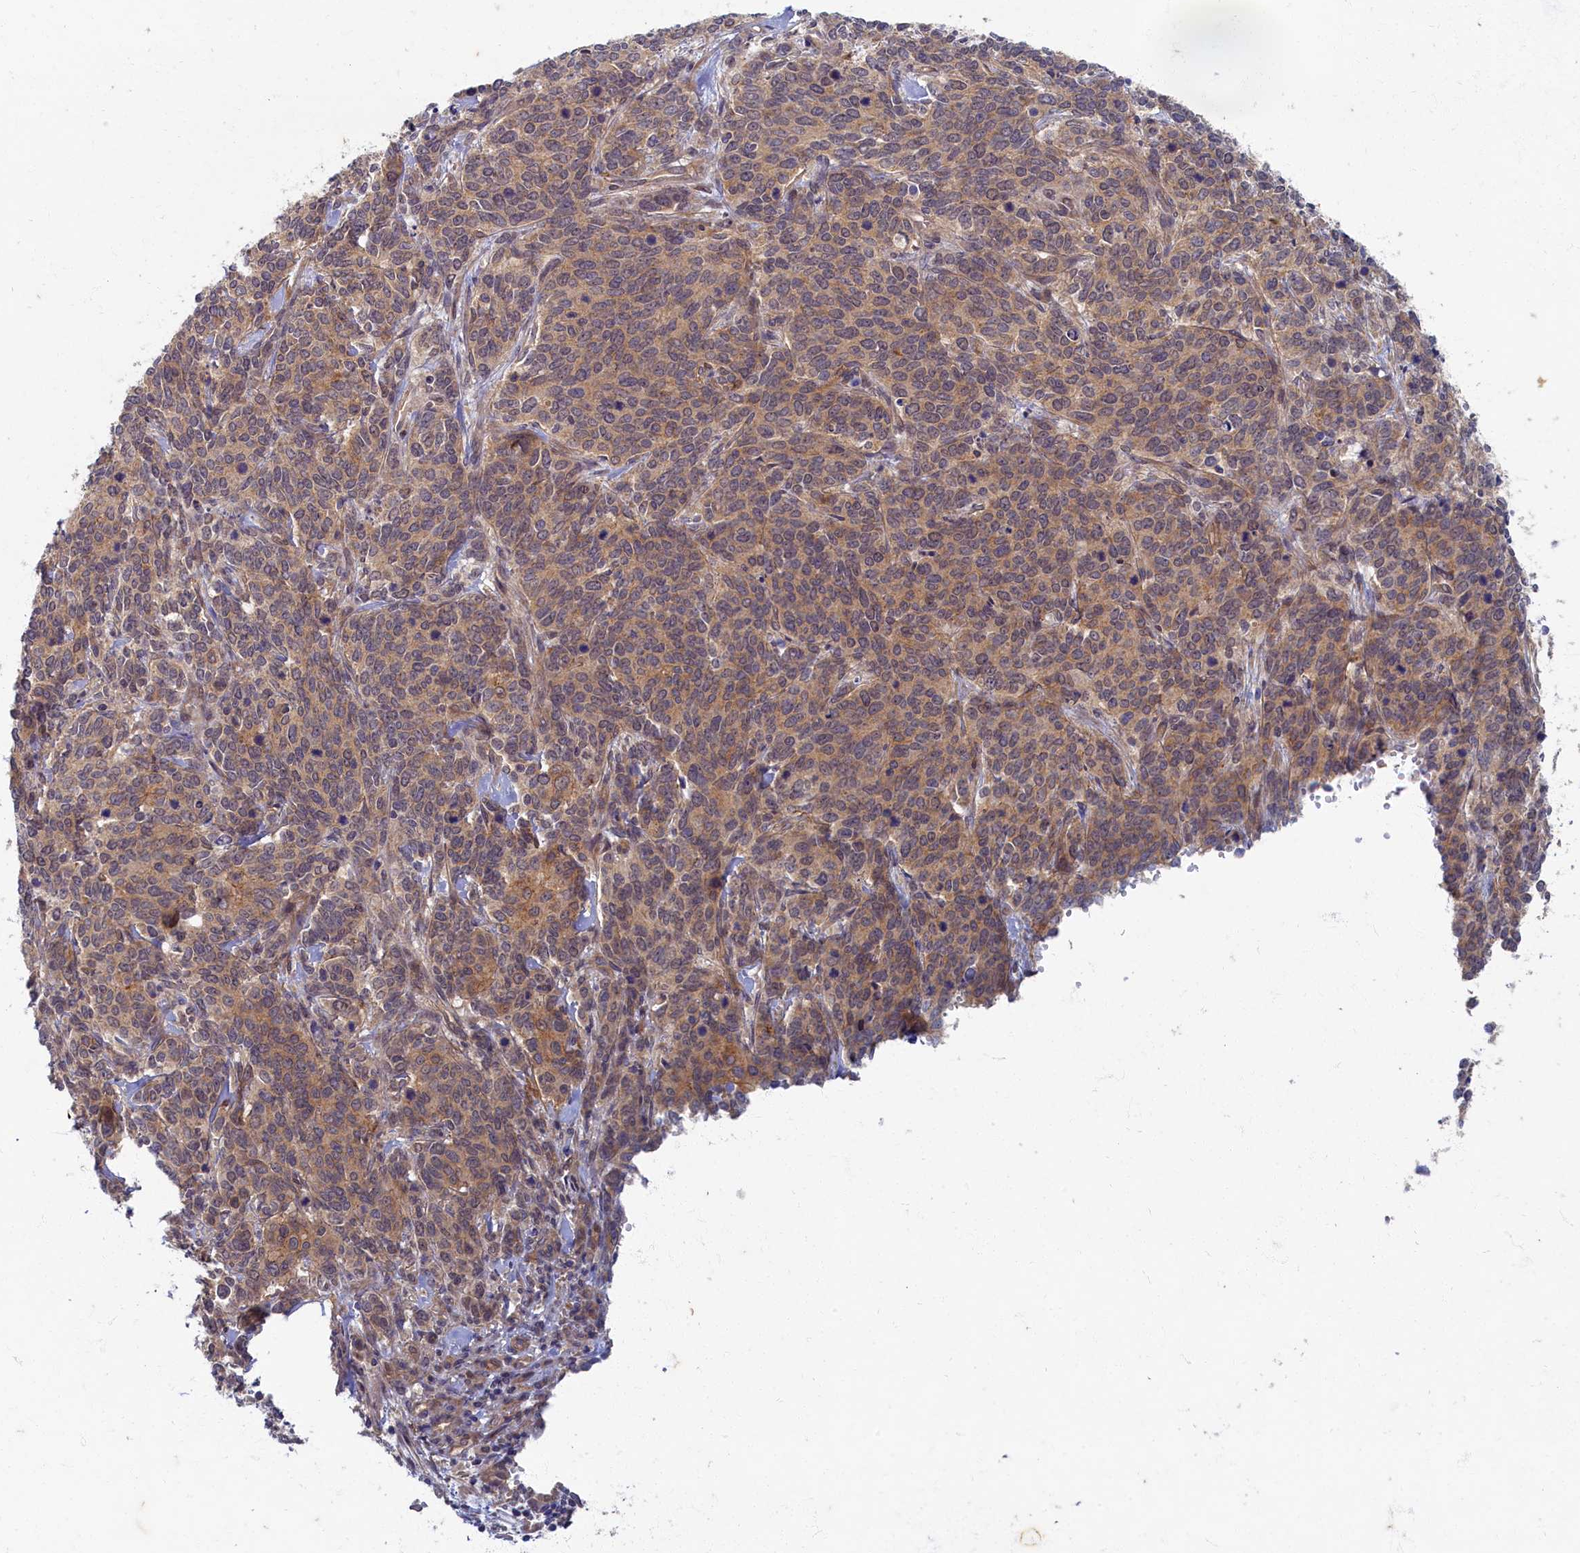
{"staining": {"intensity": "weak", "quantity": ">75%", "location": "cytoplasmic/membranous"}, "tissue": "cervical cancer", "cell_type": "Tumor cells", "image_type": "cancer", "snomed": [{"axis": "morphology", "description": "Squamous cell carcinoma, NOS"}, {"axis": "topography", "description": "Cervix"}], "caption": "Brown immunohistochemical staining in human squamous cell carcinoma (cervical) exhibits weak cytoplasmic/membranous staining in about >75% of tumor cells.", "gene": "WDR59", "patient": {"sex": "female", "age": 60}}